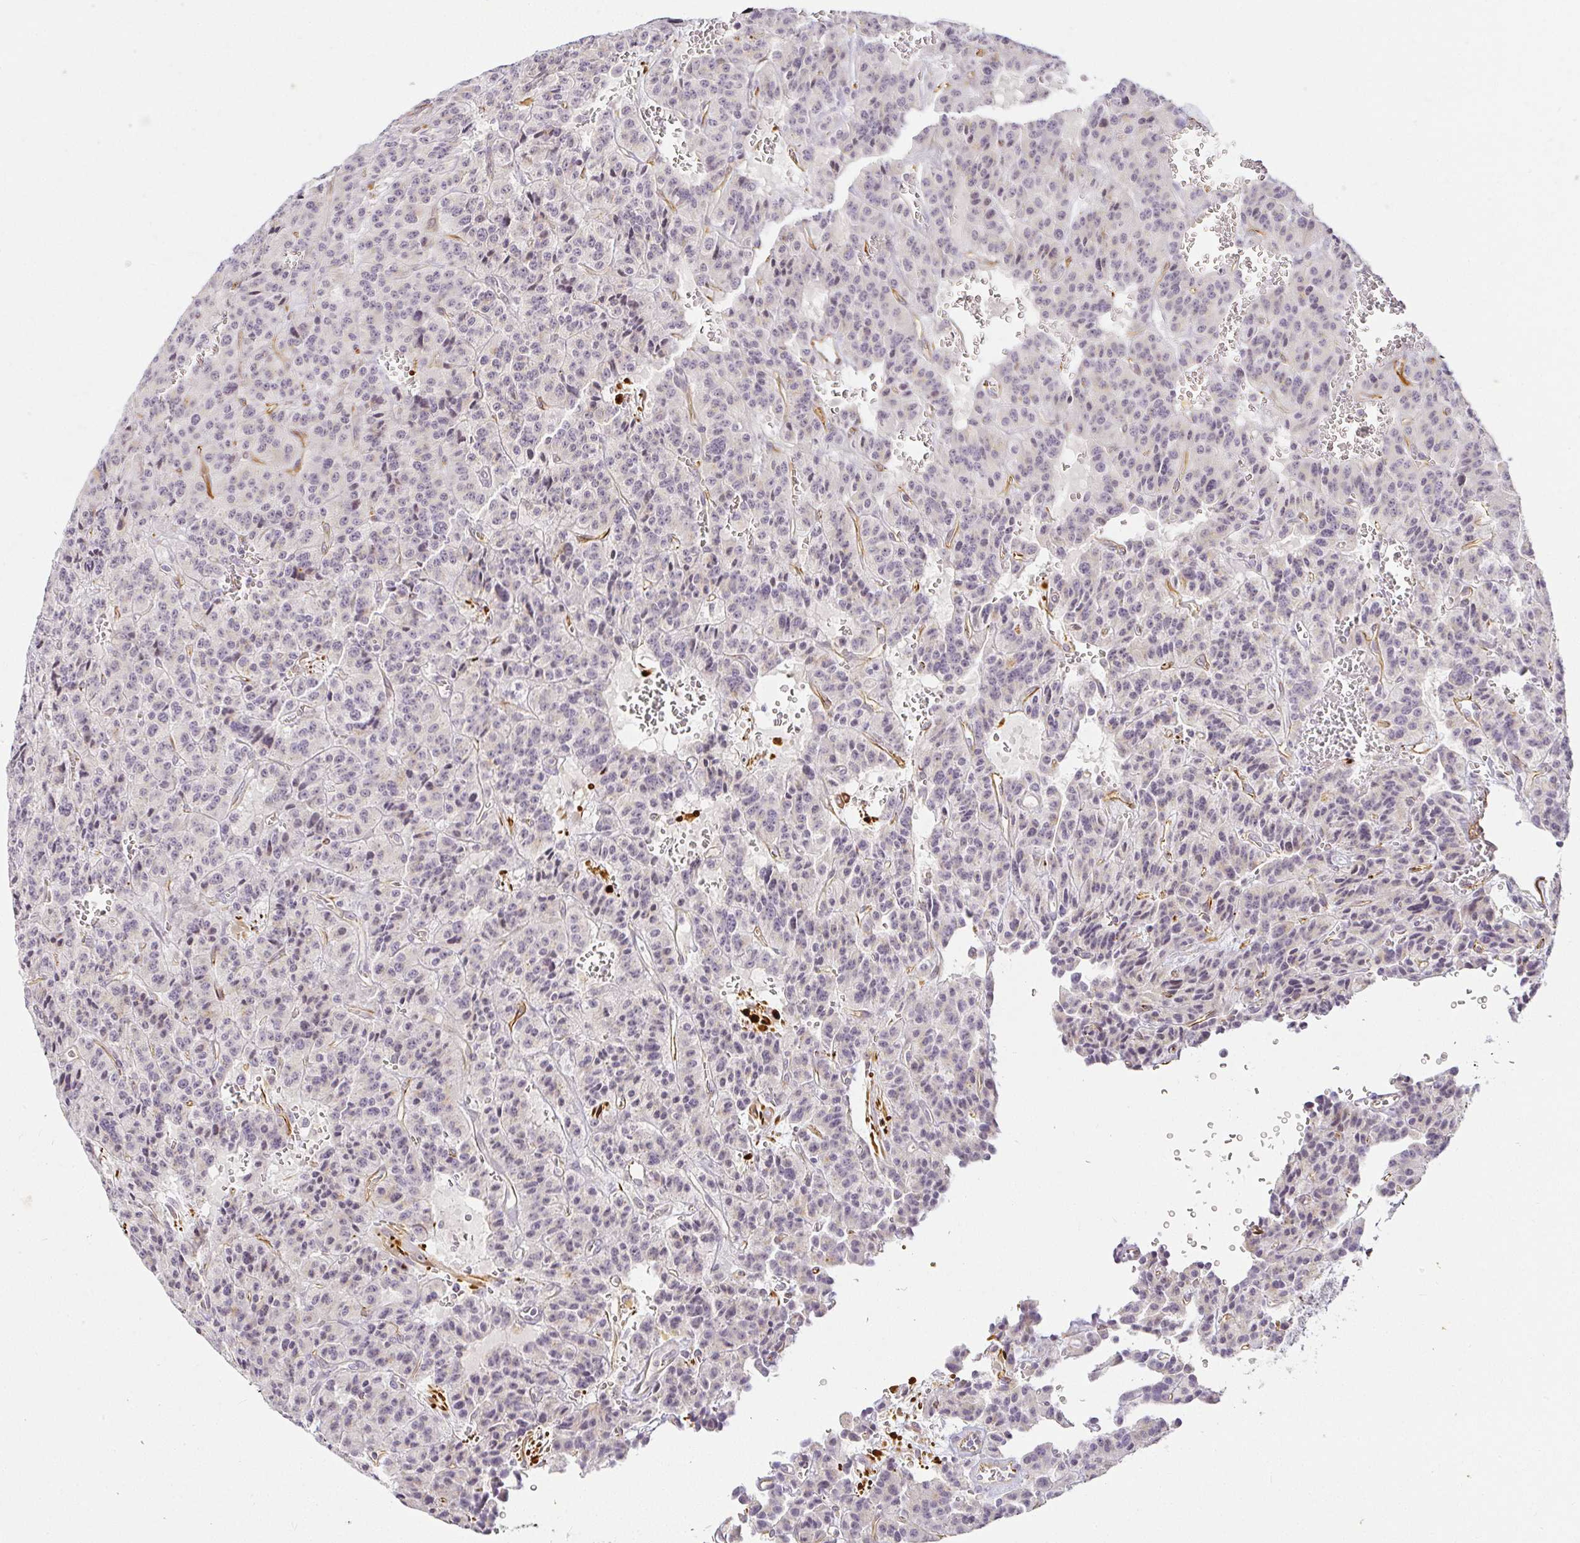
{"staining": {"intensity": "negative", "quantity": "none", "location": "none"}, "tissue": "carcinoid", "cell_type": "Tumor cells", "image_type": "cancer", "snomed": [{"axis": "morphology", "description": "Carcinoid, malignant, NOS"}, {"axis": "topography", "description": "Lung"}], "caption": "There is no significant staining in tumor cells of carcinoid (malignant). (Stains: DAB immunohistochemistry (IHC) with hematoxylin counter stain, Microscopy: brightfield microscopy at high magnification).", "gene": "ACAN", "patient": {"sex": "female", "age": 71}}